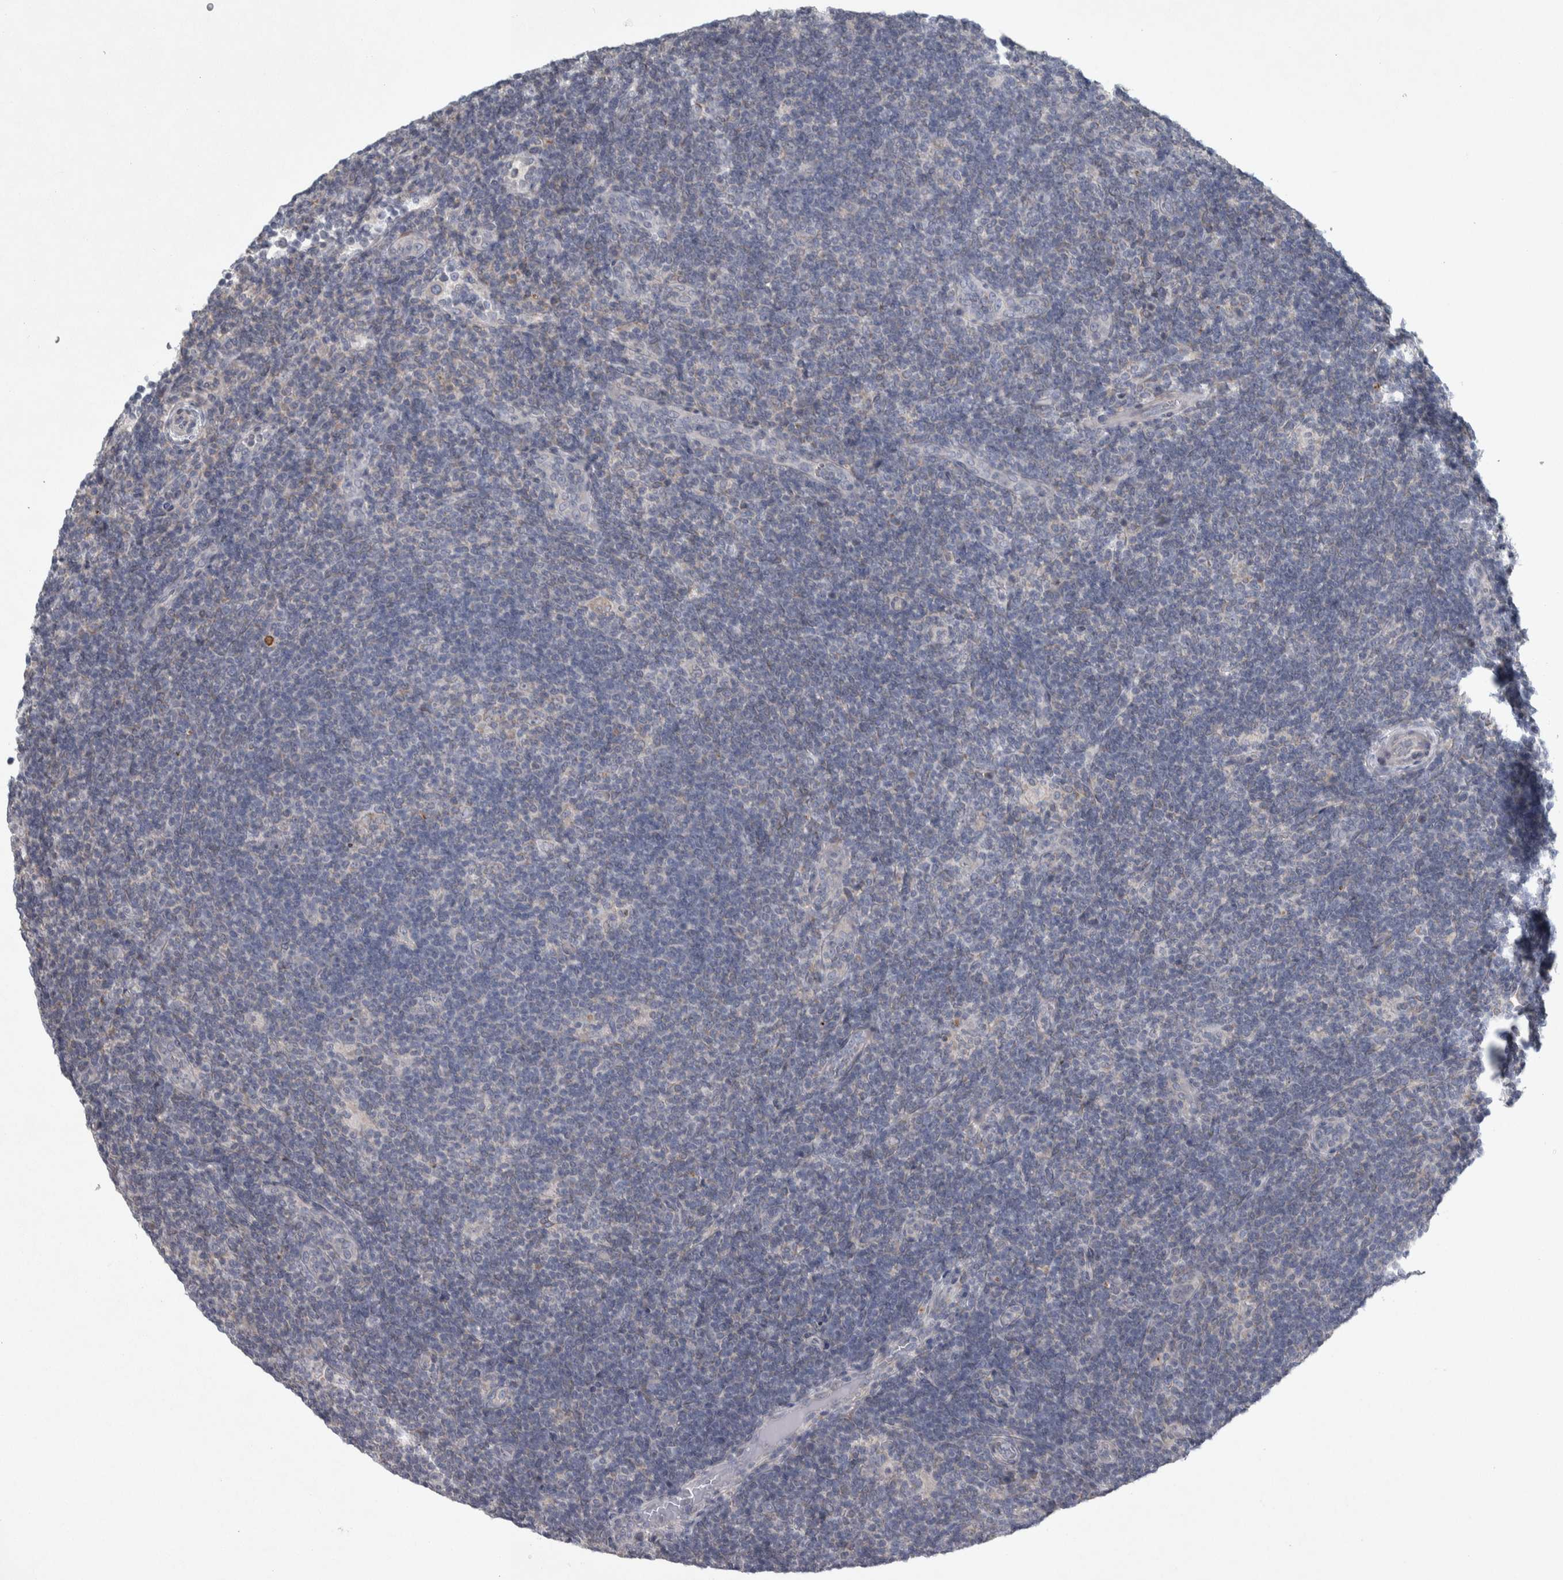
{"staining": {"intensity": "negative", "quantity": "none", "location": "none"}, "tissue": "lymphoma", "cell_type": "Tumor cells", "image_type": "cancer", "snomed": [{"axis": "morphology", "description": "Hodgkin's disease, NOS"}, {"axis": "topography", "description": "Lymph node"}], "caption": "Micrograph shows no protein positivity in tumor cells of Hodgkin's disease tissue. The staining was performed using DAB (3,3'-diaminobenzidine) to visualize the protein expression in brown, while the nuclei were stained in blue with hematoxylin (Magnification: 20x).", "gene": "SIGMAR1", "patient": {"sex": "female", "age": 57}}